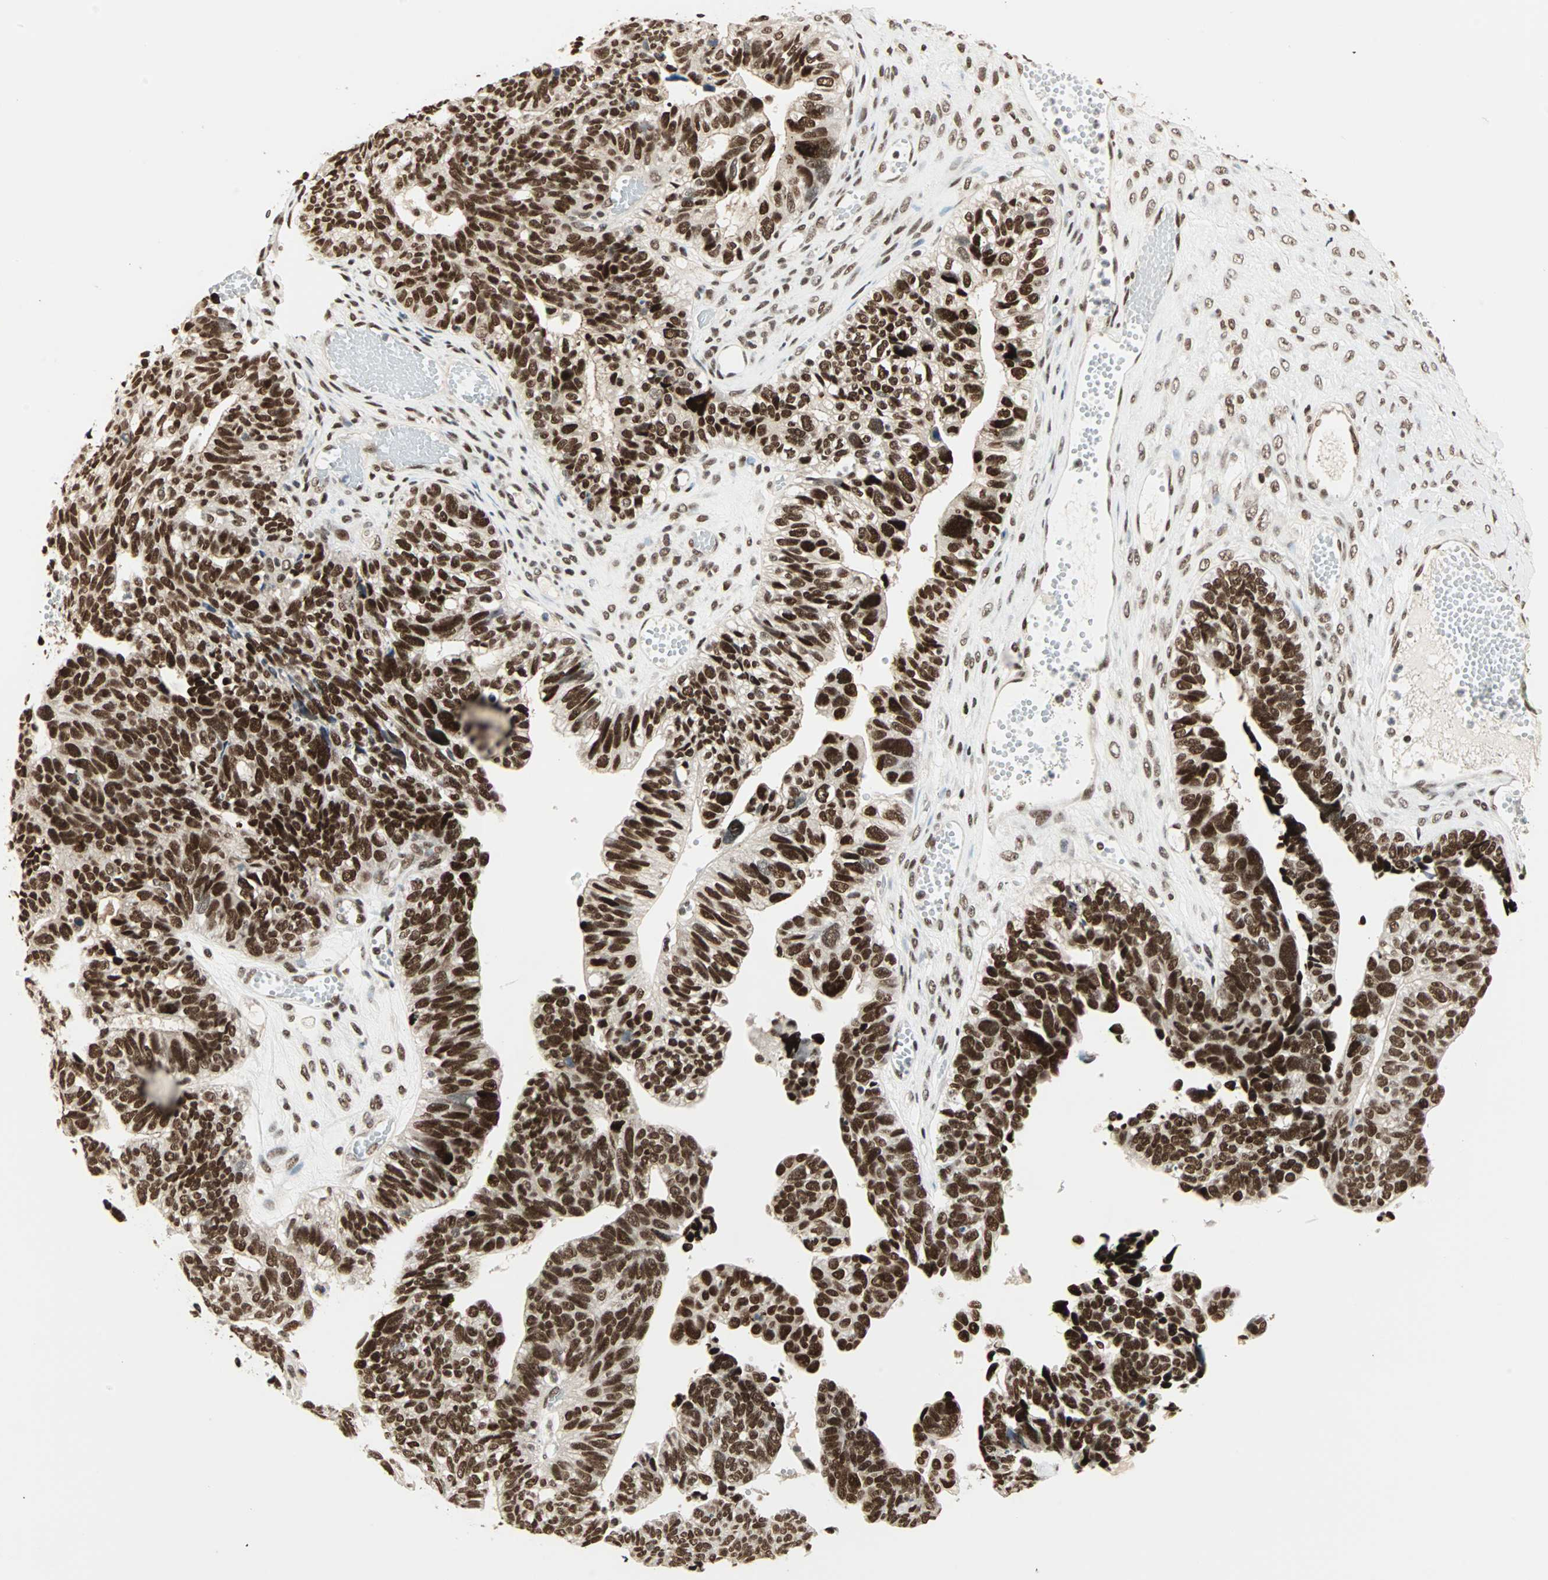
{"staining": {"intensity": "strong", "quantity": ">75%", "location": "nuclear"}, "tissue": "ovarian cancer", "cell_type": "Tumor cells", "image_type": "cancer", "snomed": [{"axis": "morphology", "description": "Cystadenocarcinoma, serous, NOS"}, {"axis": "topography", "description": "Ovary"}], "caption": "The histopathology image reveals staining of ovarian cancer (serous cystadenocarcinoma), revealing strong nuclear protein expression (brown color) within tumor cells.", "gene": "BLM", "patient": {"sex": "female", "age": 79}}